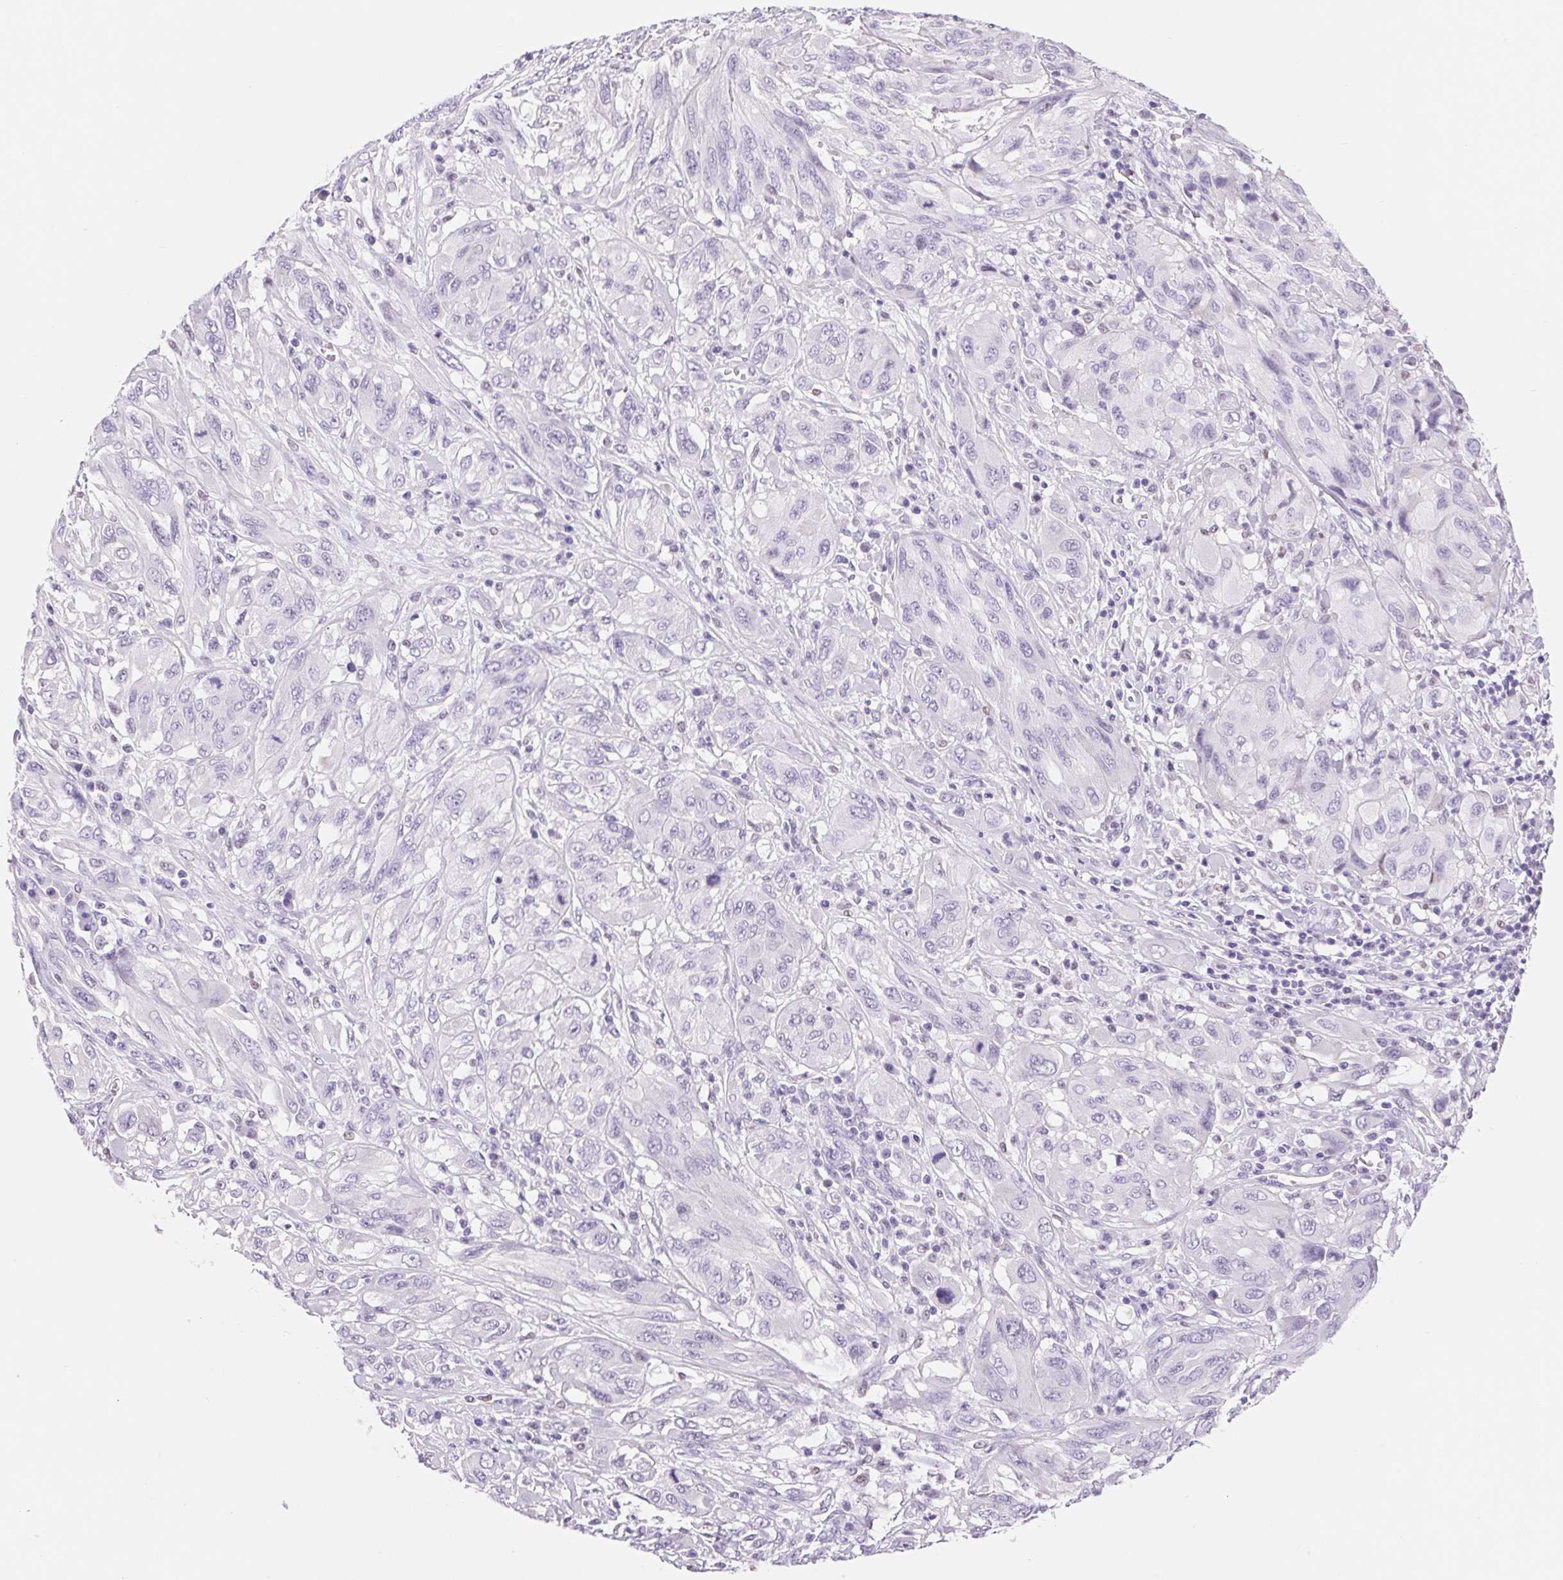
{"staining": {"intensity": "negative", "quantity": "none", "location": "none"}, "tissue": "melanoma", "cell_type": "Tumor cells", "image_type": "cancer", "snomed": [{"axis": "morphology", "description": "Malignant melanoma, NOS"}, {"axis": "topography", "description": "Skin"}], "caption": "Human melanoma stained for a protein using immunohistochemistry (IHC) exhibits no positivity in tumor cells.", "gene": "ASGR2", "patient": {"sex": "female", "age": 91}}